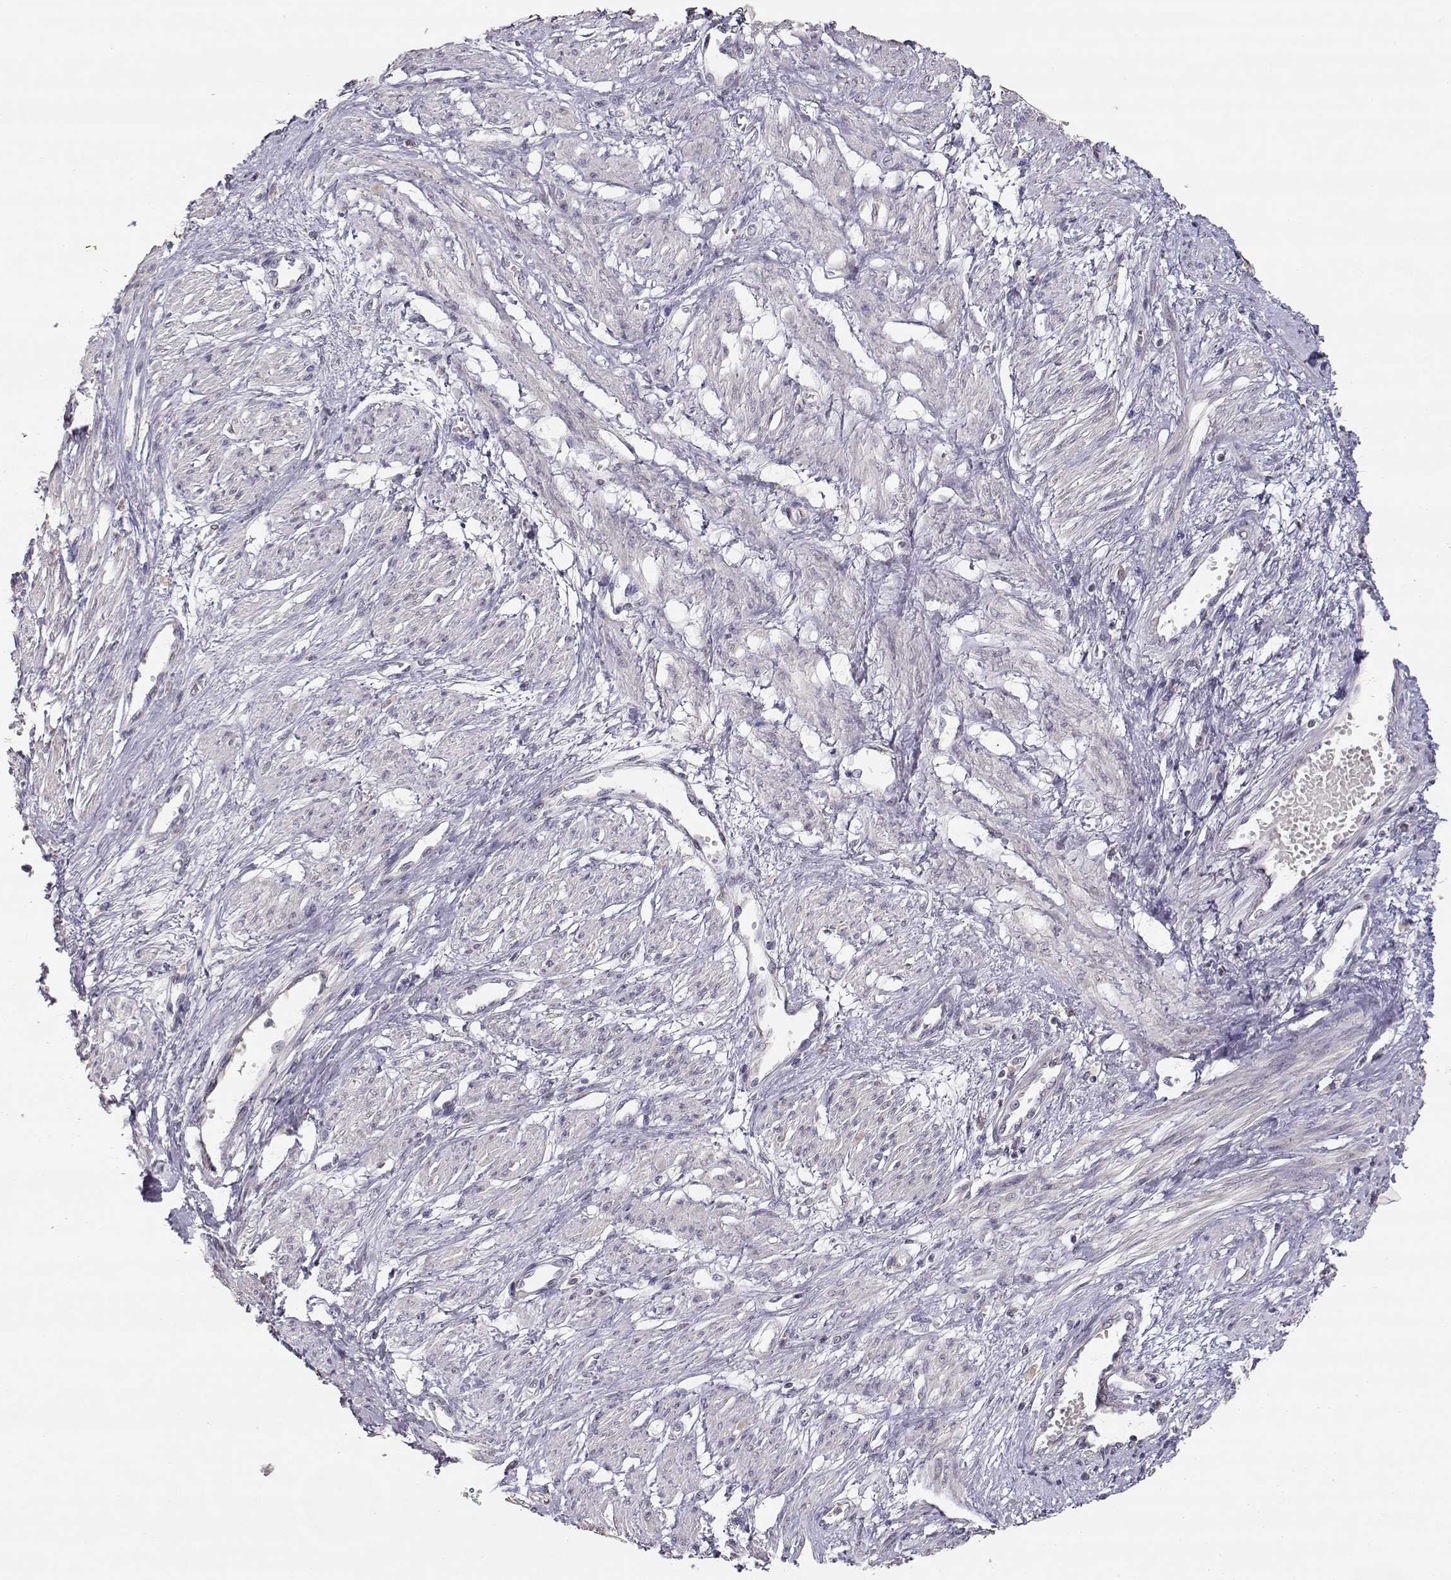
{"staining": {"intensity": "negative", "quantity": "none", "location": "none"}, "tissue": "smooth muscle", "cell_type": "Smooth muscle cells", "image_type": "normal", "snomed": [{"axis": "morphology", "description": "Normal tissue, NOS"}, {"axis": "topography", "description": "Smooth muscle"}, {"axis": "topography", "description": "Uterus"}], "caption": "The micrograph displays no significant expression in smooth muscle cells of smooth muscle. (DAB (3,3'-diaminobenzidine) immunohistochemistry, high magnification).", "gene": "RAD51", "patient": {"sex": "female", "age": 39}}